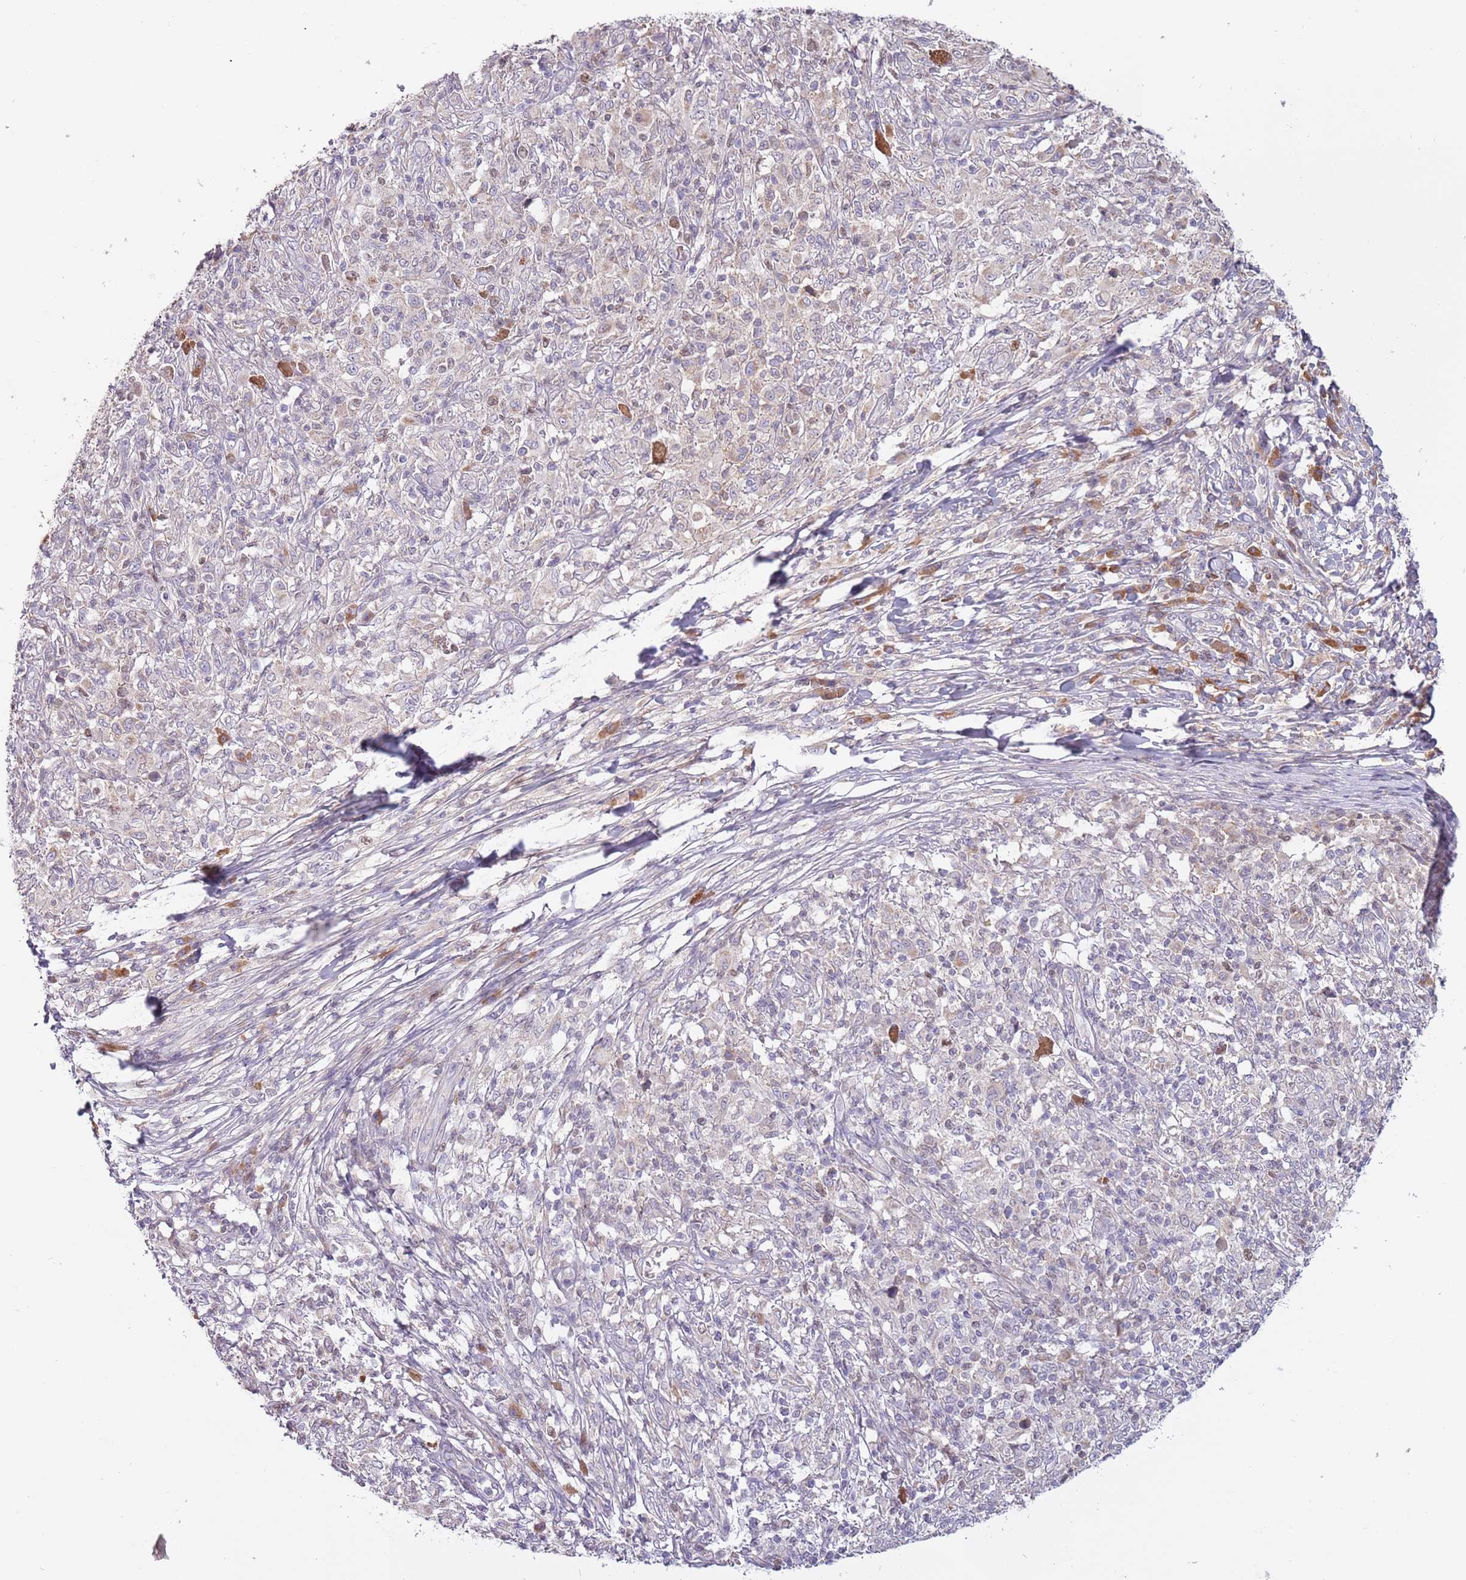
{"staining": {"intensity": "negative", "quantity": "none", "location": "none"}, "tissue": "melanoma", "cell_type": "Tumor cells", "image_type": "cancer", "snomed": [{"axis": "morphology", "description": "Malignant melanoma, NOS"}, {"axis": "topography", "description": "Skin"}], "caption": "This is an IHC photomicrograph of human melanoma. There is no expression in tumor cells.", "gene": "SYS1", "patient": {"sex": "male", "age": 66}}